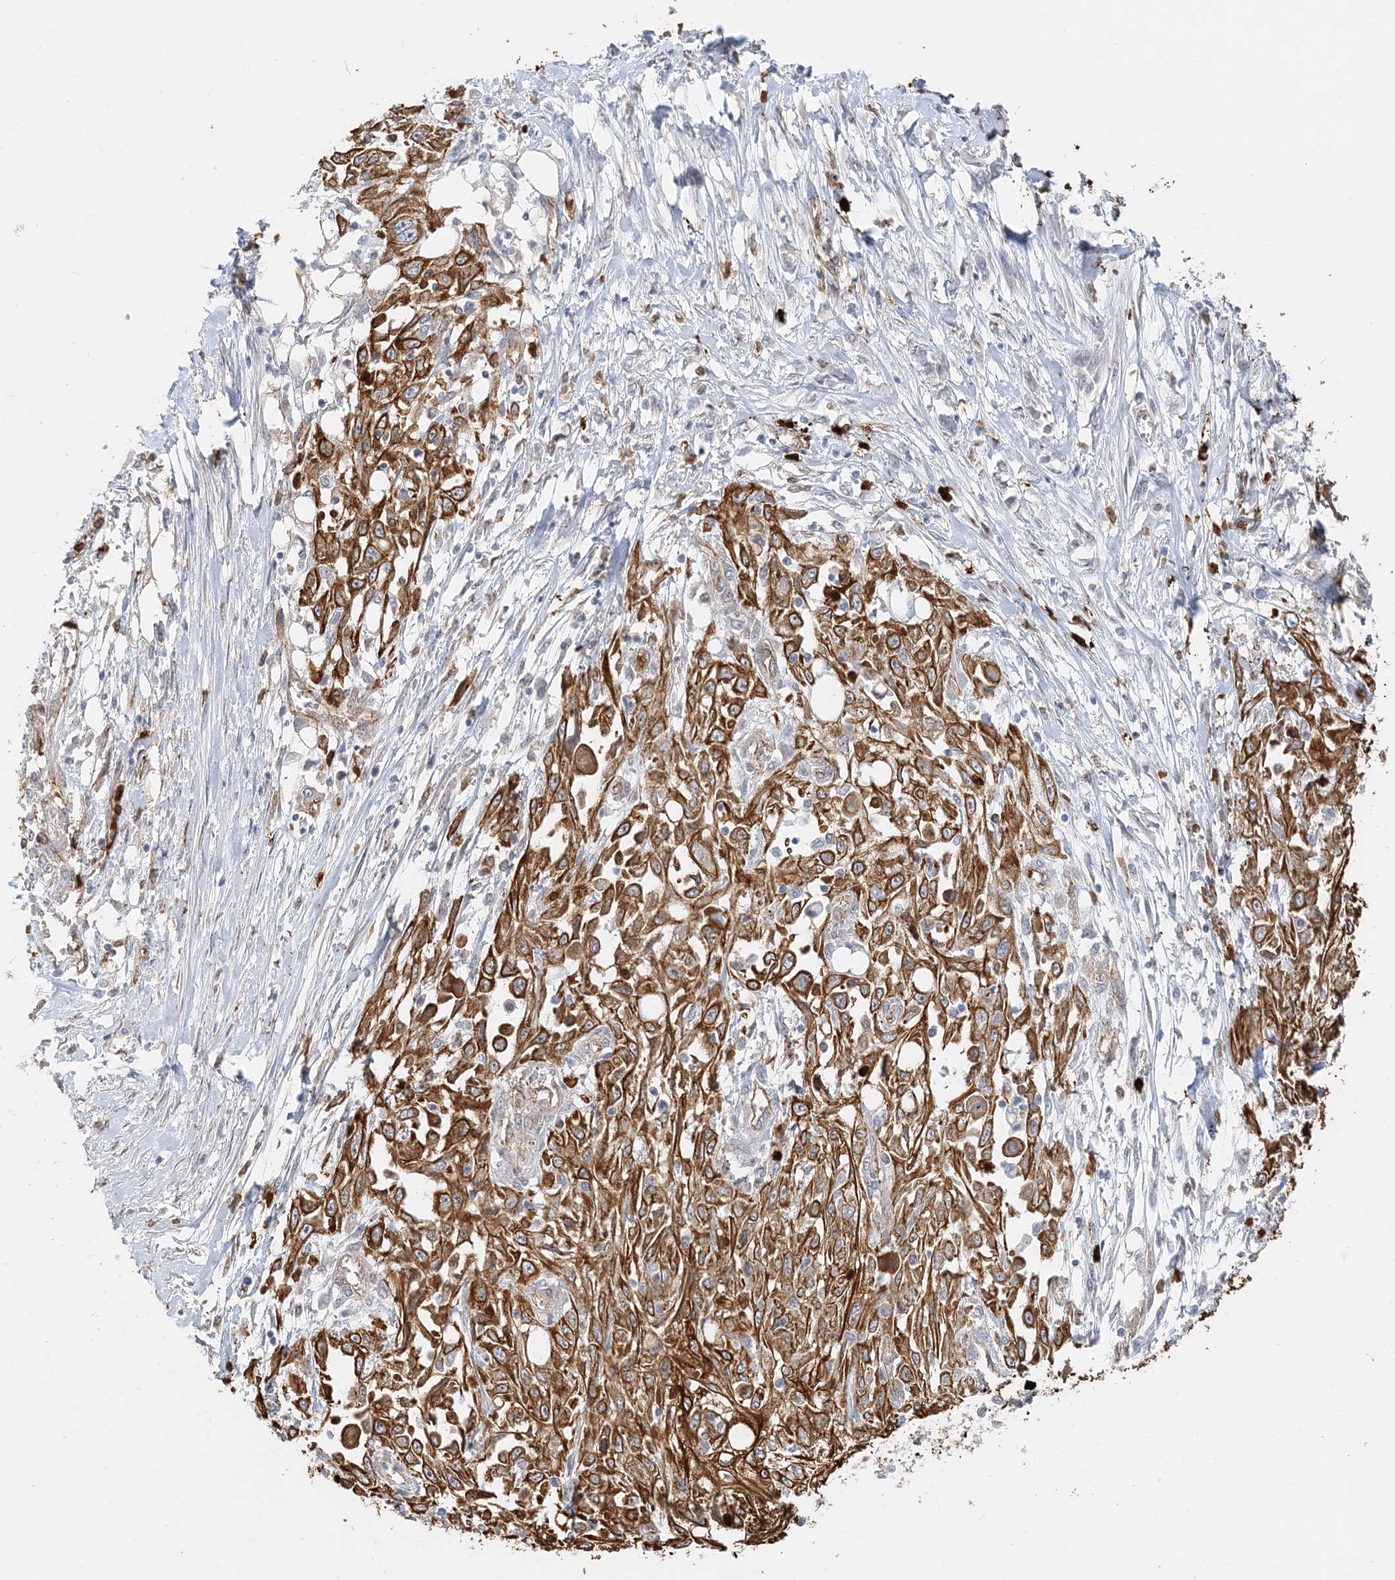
{"staining": {"intensity": "strong", "quantity": ">75%", "location": "cytoplasmic/membranous"}, "tissue": "skin cancer", "cell_type": "Tumor cells", "image_type": "cancer", "snomed": [{"axis": "morphology", "description": "Squamous cell carcinoma, NOS"}, {"axis": "morphology", "description": "Squamous cell carcinoma, metastatic, NOS"}, {"axis": "topography", "description": "Skin"}, {"axis": "topography", "description": "Lymph node"}], "caption": "This image demonstrates immunohistochemistry (IHC) staining of skin cancer, with high strong cytoplasmic/membranous positivity in about >75% of tumor cells.", "gene": "DNAH1", "patient": {"sex": "male", "age": 75}}